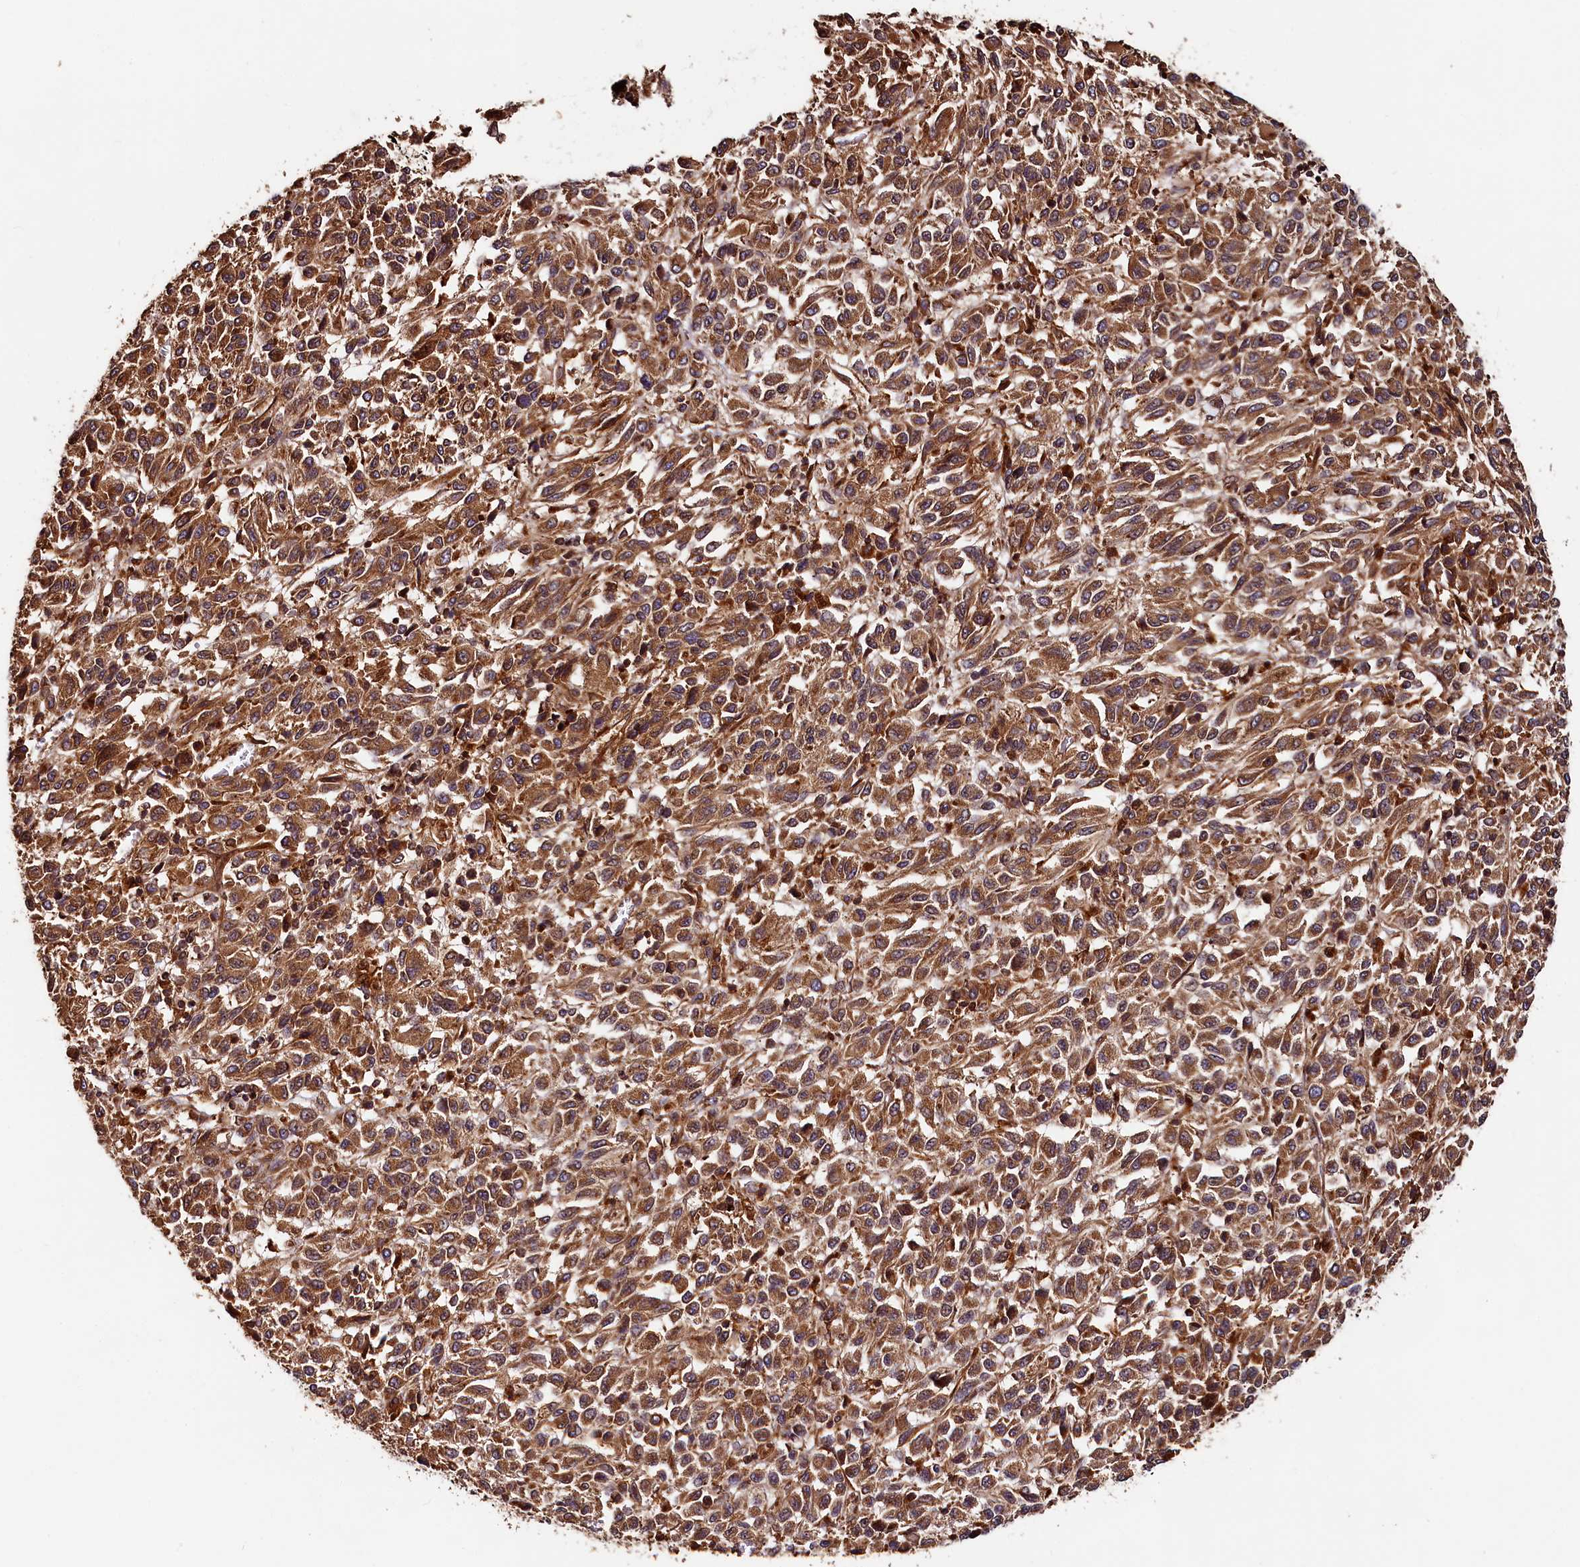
{"staining": {"intensity": "moderate", "quantity": ">75%", "location": "cytoplasmic/membranous"}, "tissue": "melanoma", "cell_type": "Tumor cells", "image_type": "cancer", "snomed": [{"axis": "morphology", "description": "Malignant melanoma, Metastatic site"}, {"axis": "topography", "description": "Lung"}], "caption": "Tumor cells demonstrate medium levels of moderate cytoplasmic/membranous staining in about >75% of cells in malignant melanoma (metastatic site).", "gene": "HMOX2", "patient": {"sex": "male", "age": 64}}